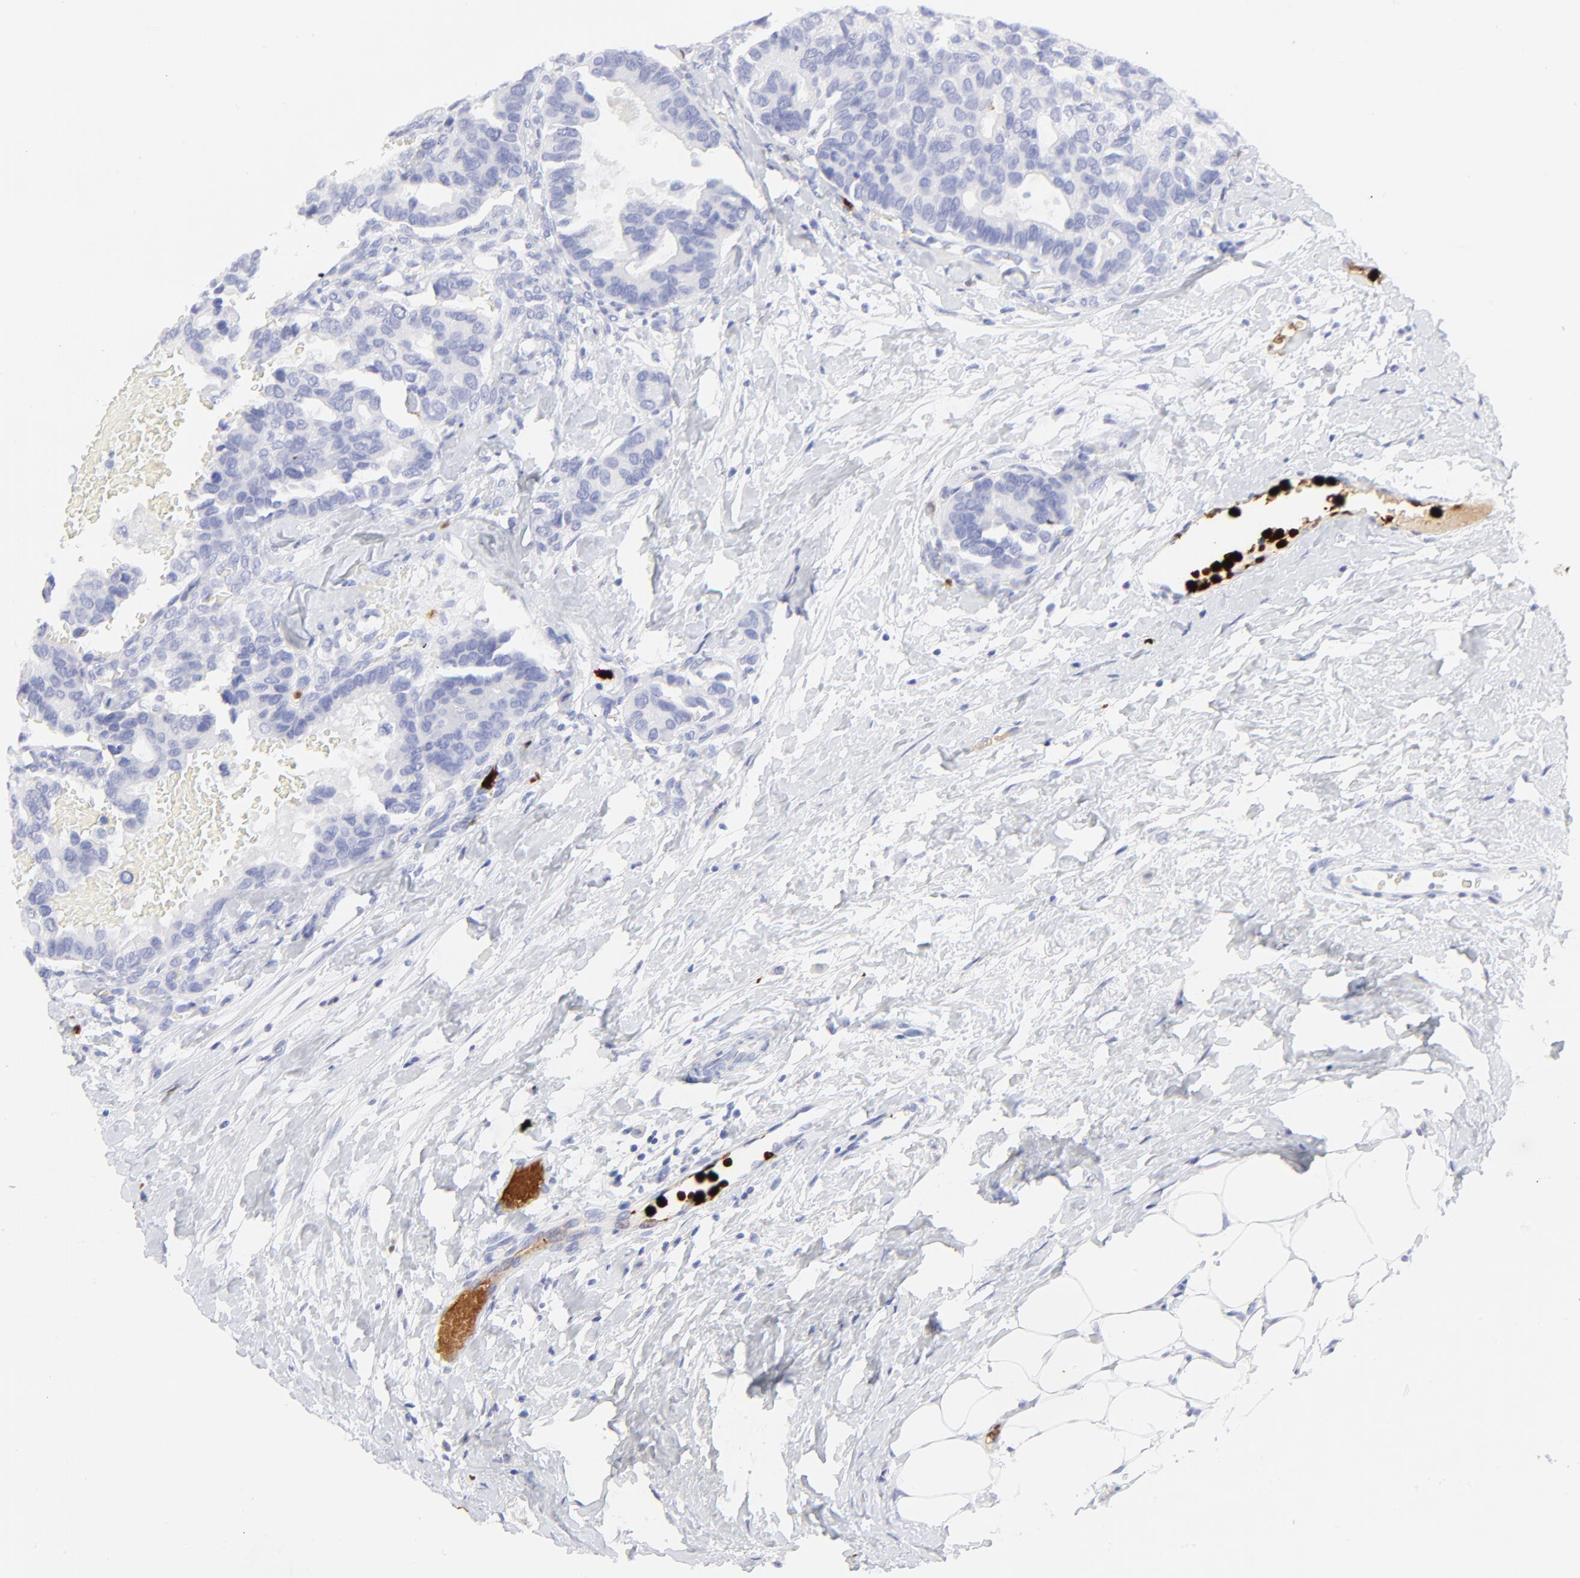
{"staining": {"intensity": "negative", "quantity": "none", "location": "none"}, "tissue": "breast cancer", "cell_type": "Tumor cells", "image_type": "cancer", "snomed": [{"axis": "morphology", "description": "Duct carcinoma"}, {"axis": "topography", "description": "Breast"}], "caption": "Tumor cells are negative for protein expression in human invasive ductal carcinoma (breast).", "gene": "S100A12", "patient": {"sex": "female", "age": 69}}